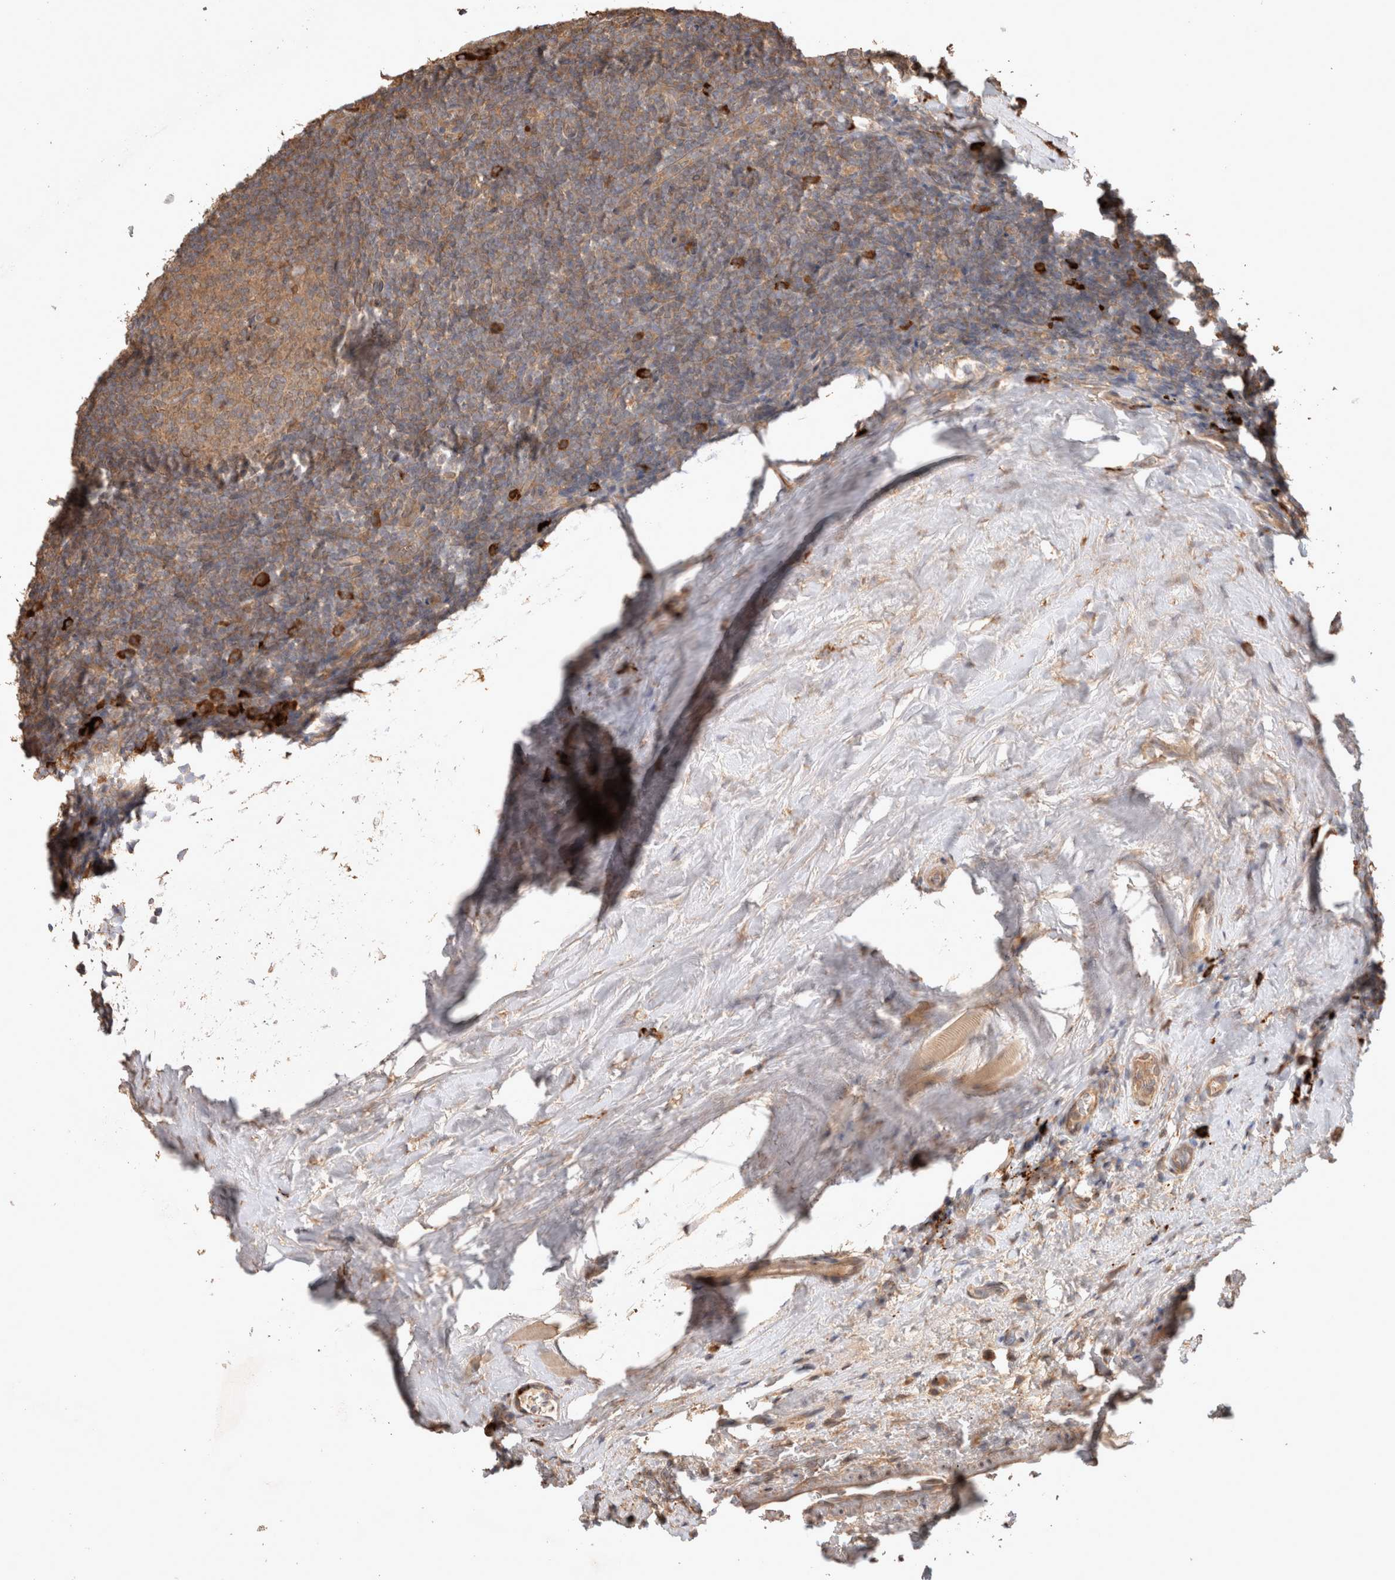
{"staining": {"intensity": "moderate", "quantity": ">75%", "location": "cytoplasmic/membranous"}, "tissue": "tonsil", "cell_type": "Germinal center cells", "image_type": "normal", "snomed": [{"axis": "morphology", "description": "Normal tissue, NOS"}, {"axis": "topography", "description": "Tonsil"}], "caption": "Protein staining by IHC displays moderate cytoplasmic/membranous expression in about >75% of germinal center cells in unremarkable tonsil.", "gene": "HROB", "patient": {"sex": "male", "age": 37}}